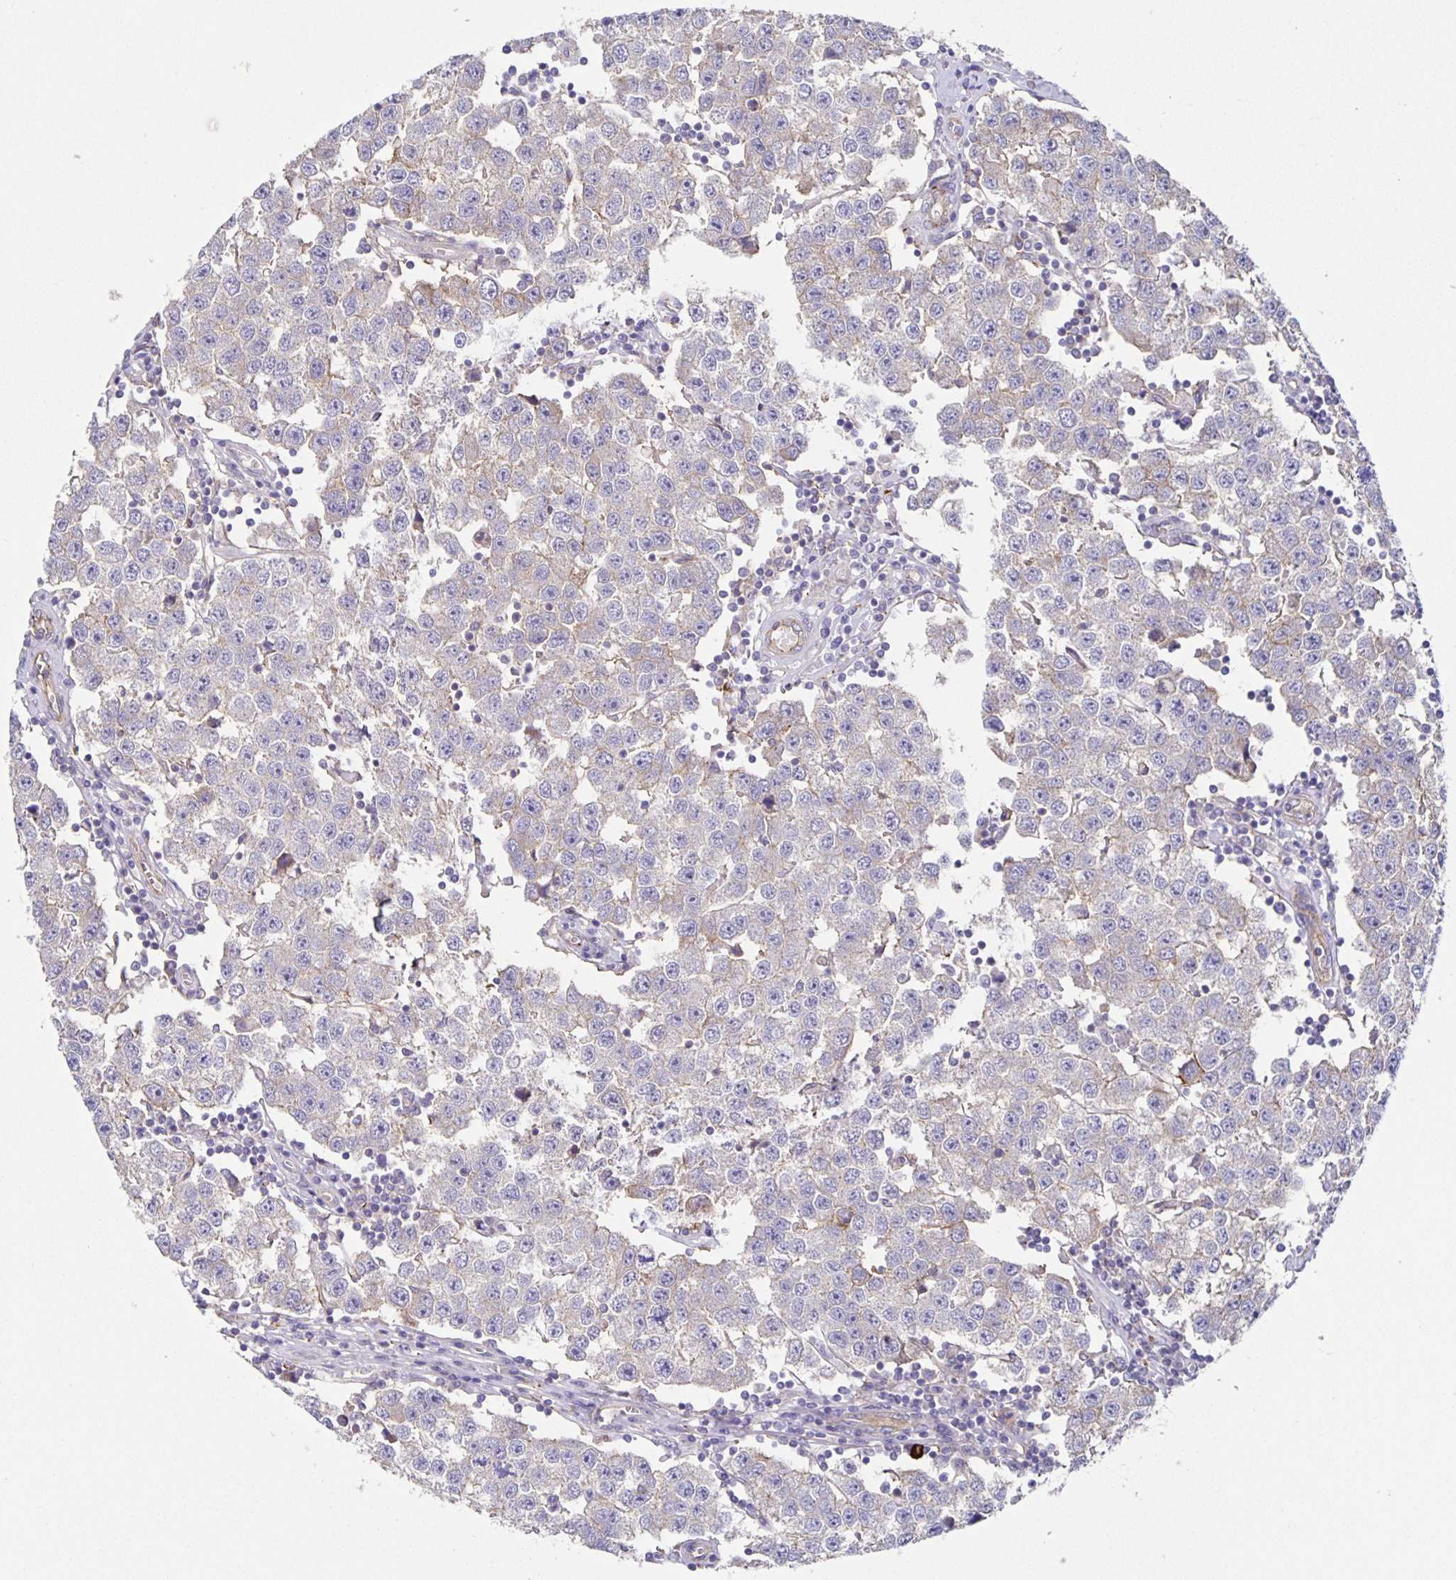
{"staining": {"intensity": "negative", "quantity": "none", "location": "none"}, "tissue": "testis cancer", "cell_type": "Tumor cells", "image_type": "cancer", "snomed": [{"axis": "morphology", "description": "Seminoma, NOS"}, {"axis": "topography", "description": "Testis"}], "caption": "Immunohistochemistry photomicrograph of neoplastic tissue: human testis seminoma stained with DAB (3,3'-diaminobenzidine) demonstrates no significant protein expression in tumor cells.", "gene": "ITGA2", "patient": {"sex": "male", "age": 34}}